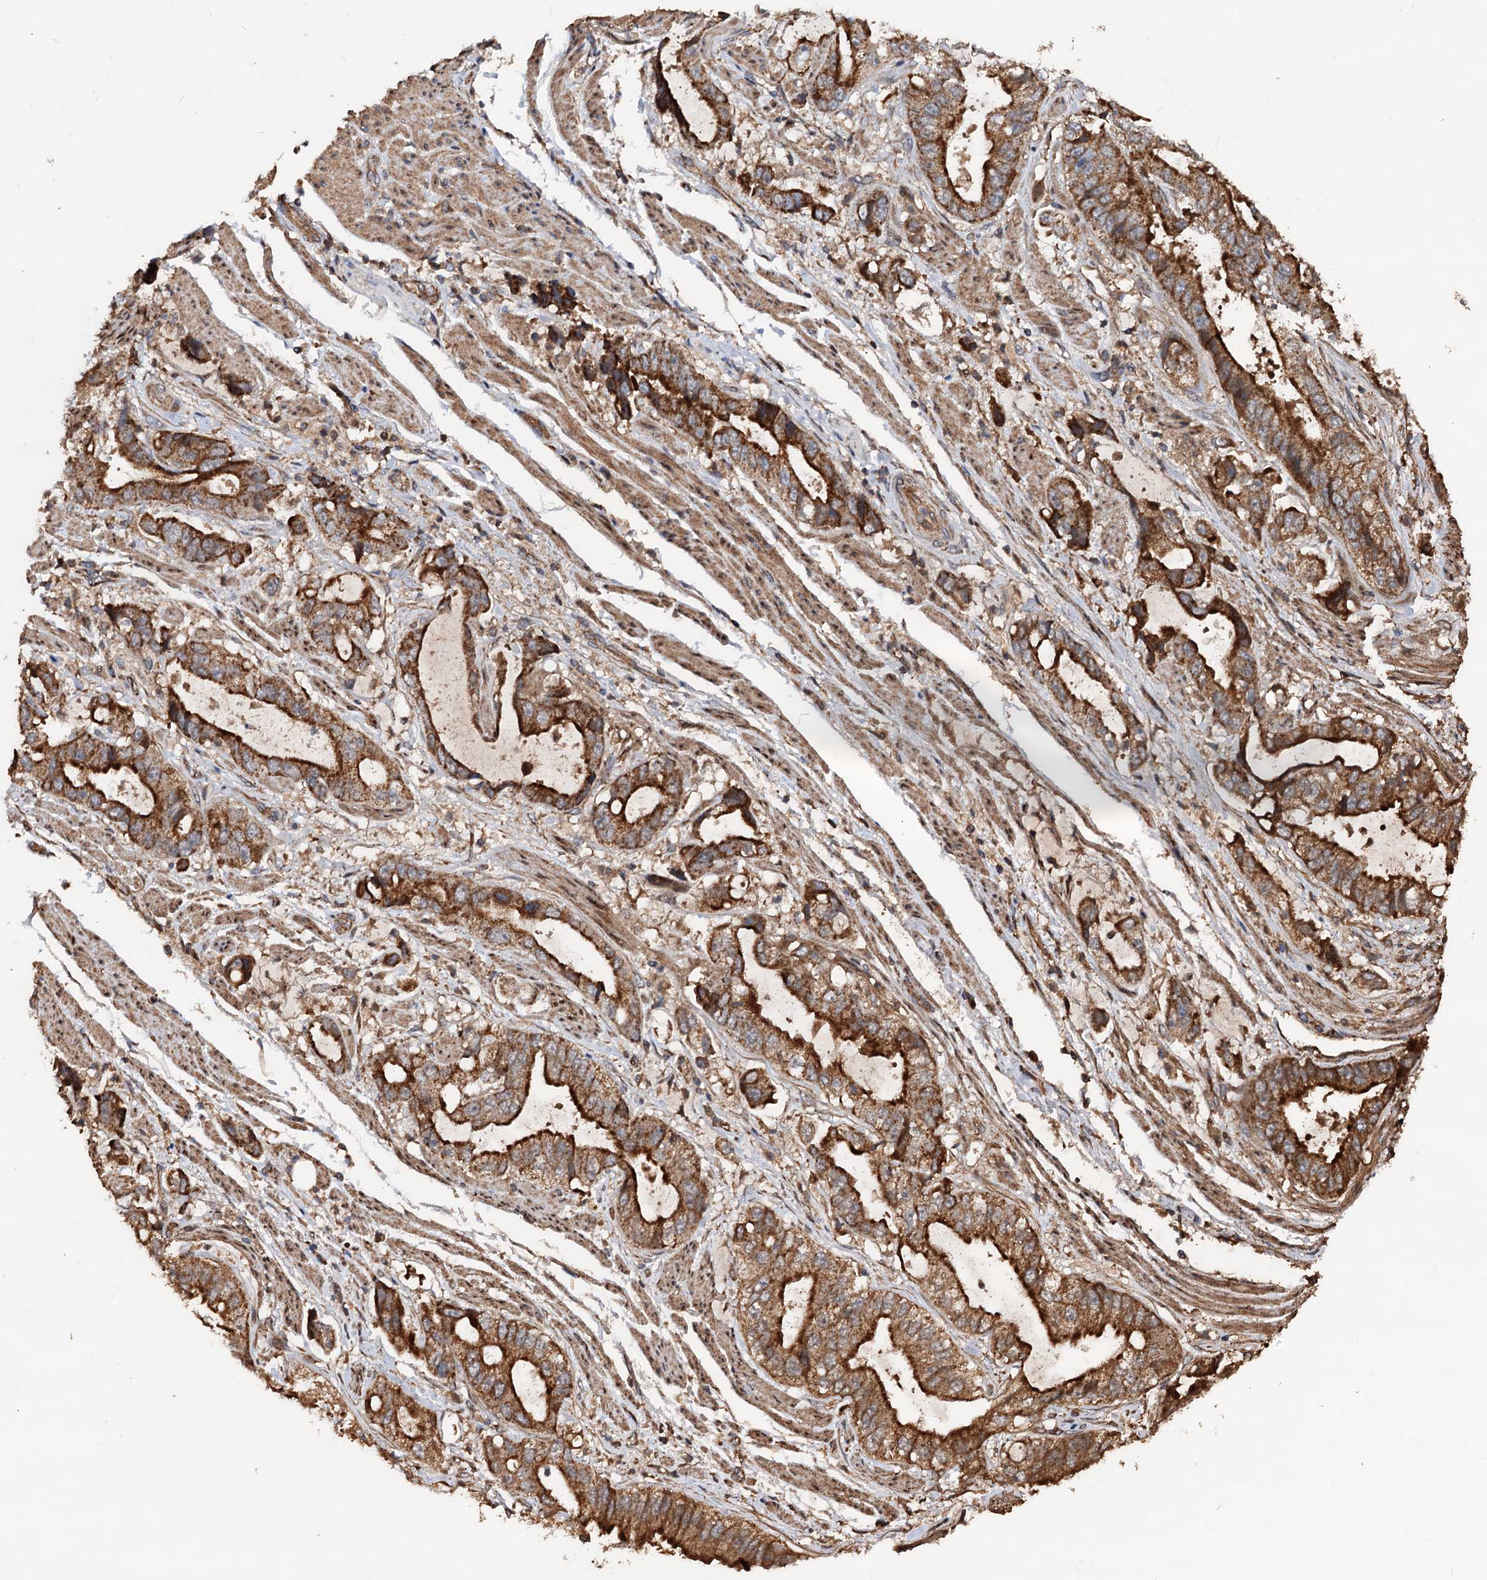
{"staining": {"intensity": "strong", "quantity": ">75%", "location": "cytoplasmic/membranous"}, "tissue": "stomach cancer", "cell_type": "Tumor cells", "image_type": "cancer", "snomed": [{"axis": "morphology", "description": "Adenocarcinoma, NOS"}, {"axis": "topography", "description": "Stomach"}], "caption": "Adenocarcinoma (stomach) tissue shows strong cytoplasmic/membranous positivity in approximately >75% of tumor cells, visualized by immunohistochemistry.", "gene": "MRPL42", "patient": {"sex": "male", "age": 62}}